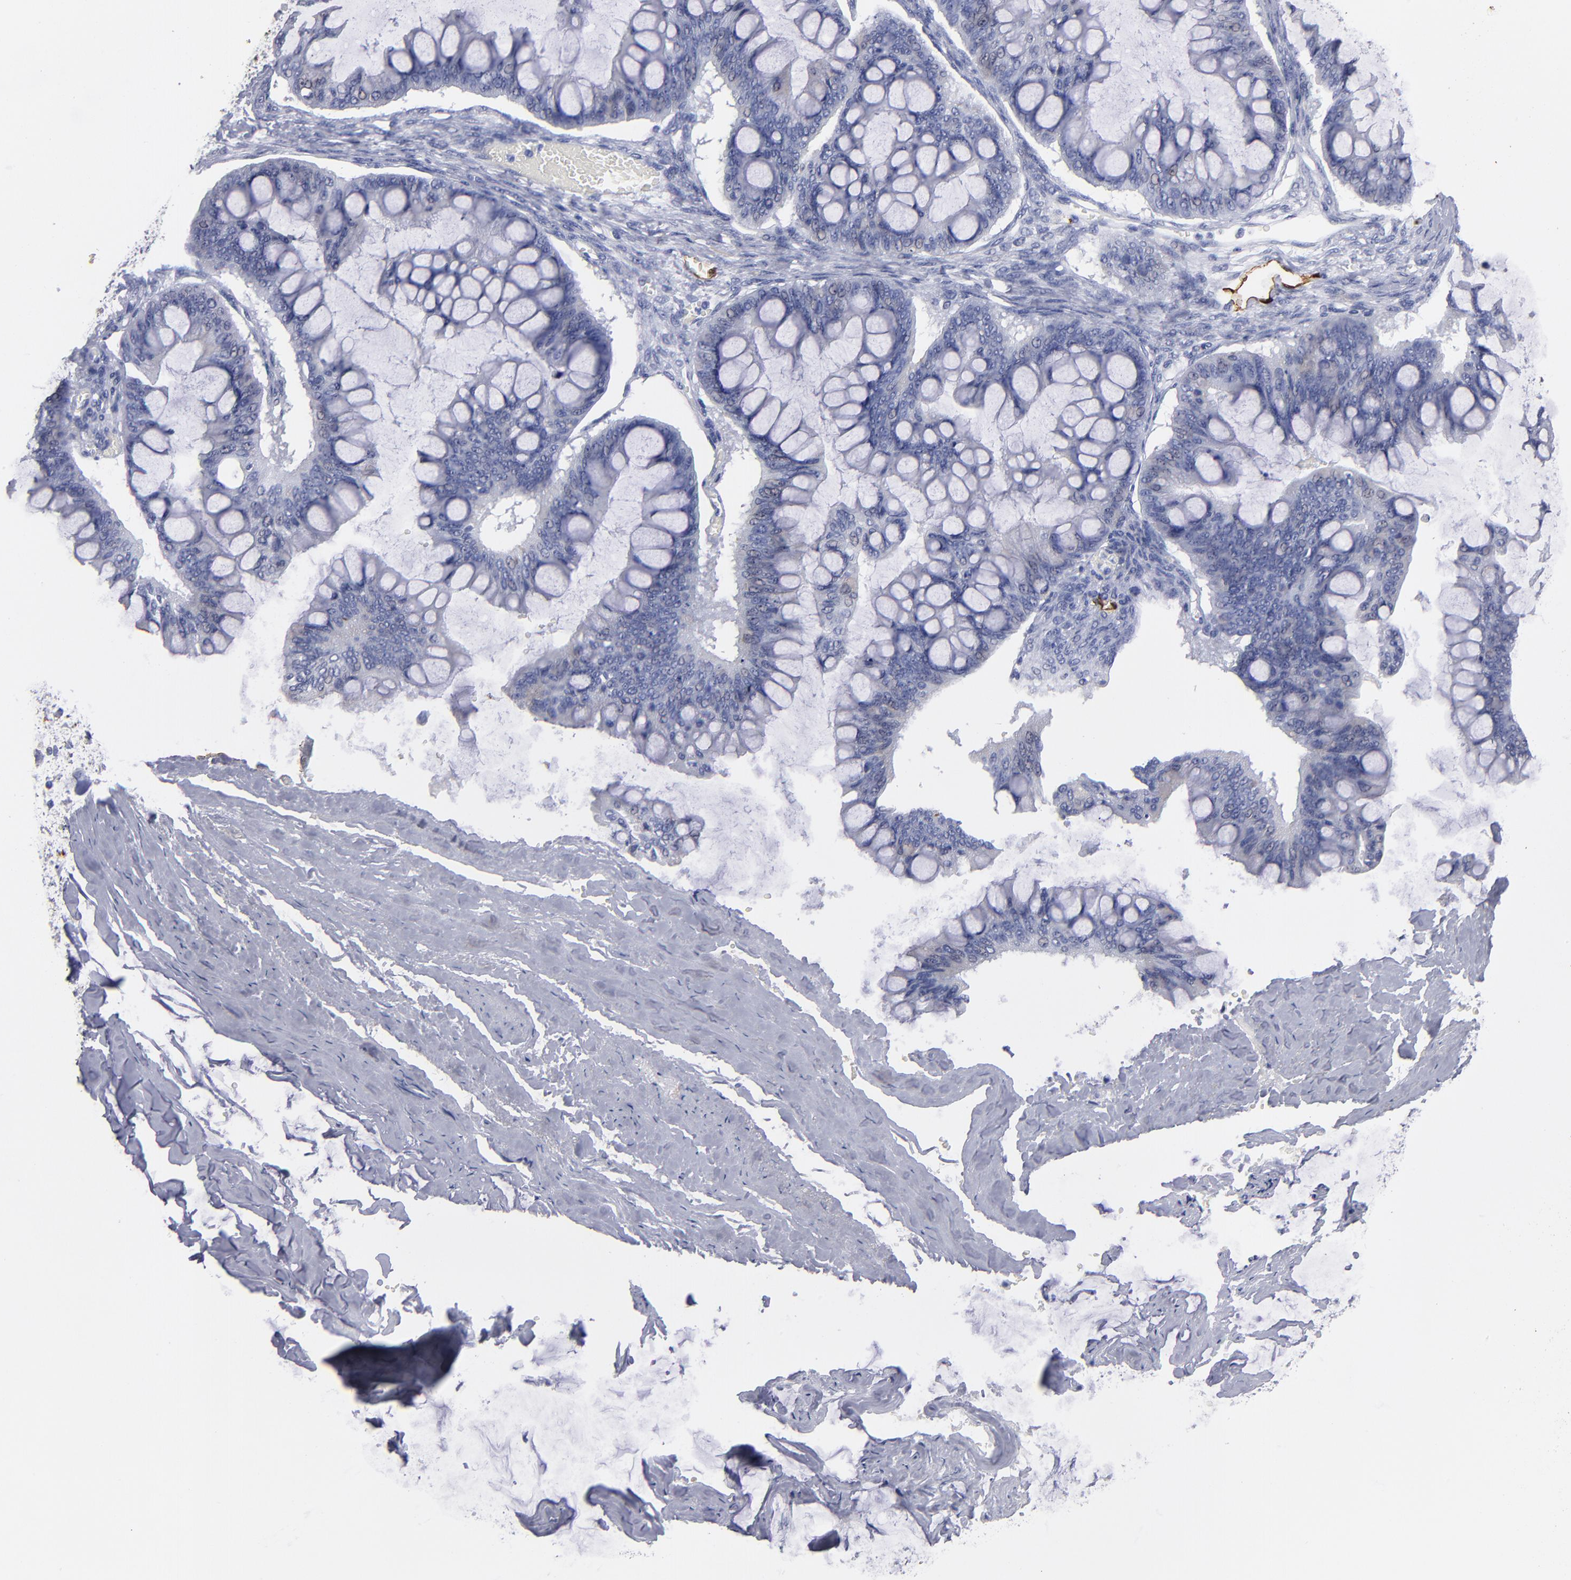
{"staining": {"intensity": "negative", "quantity": "none", "location": "none"}, "tissue": "ovarian cancer", "cell_type": "Tumor cells", "image_type": "cancer", "snomed": [{"axis": "morphology", "description": "Cystadenocarcinoma, mucinous, NOS"}, {"axis": "topography", "description": "Ovary"}], "caption": "An immunohistochemistry (IHC) image of ovarian cancer is shown. There is no staining in tumor cells of ovarian cancer.", "gene": "FABP4", "patient": {"sex": "female", "age": 73}}